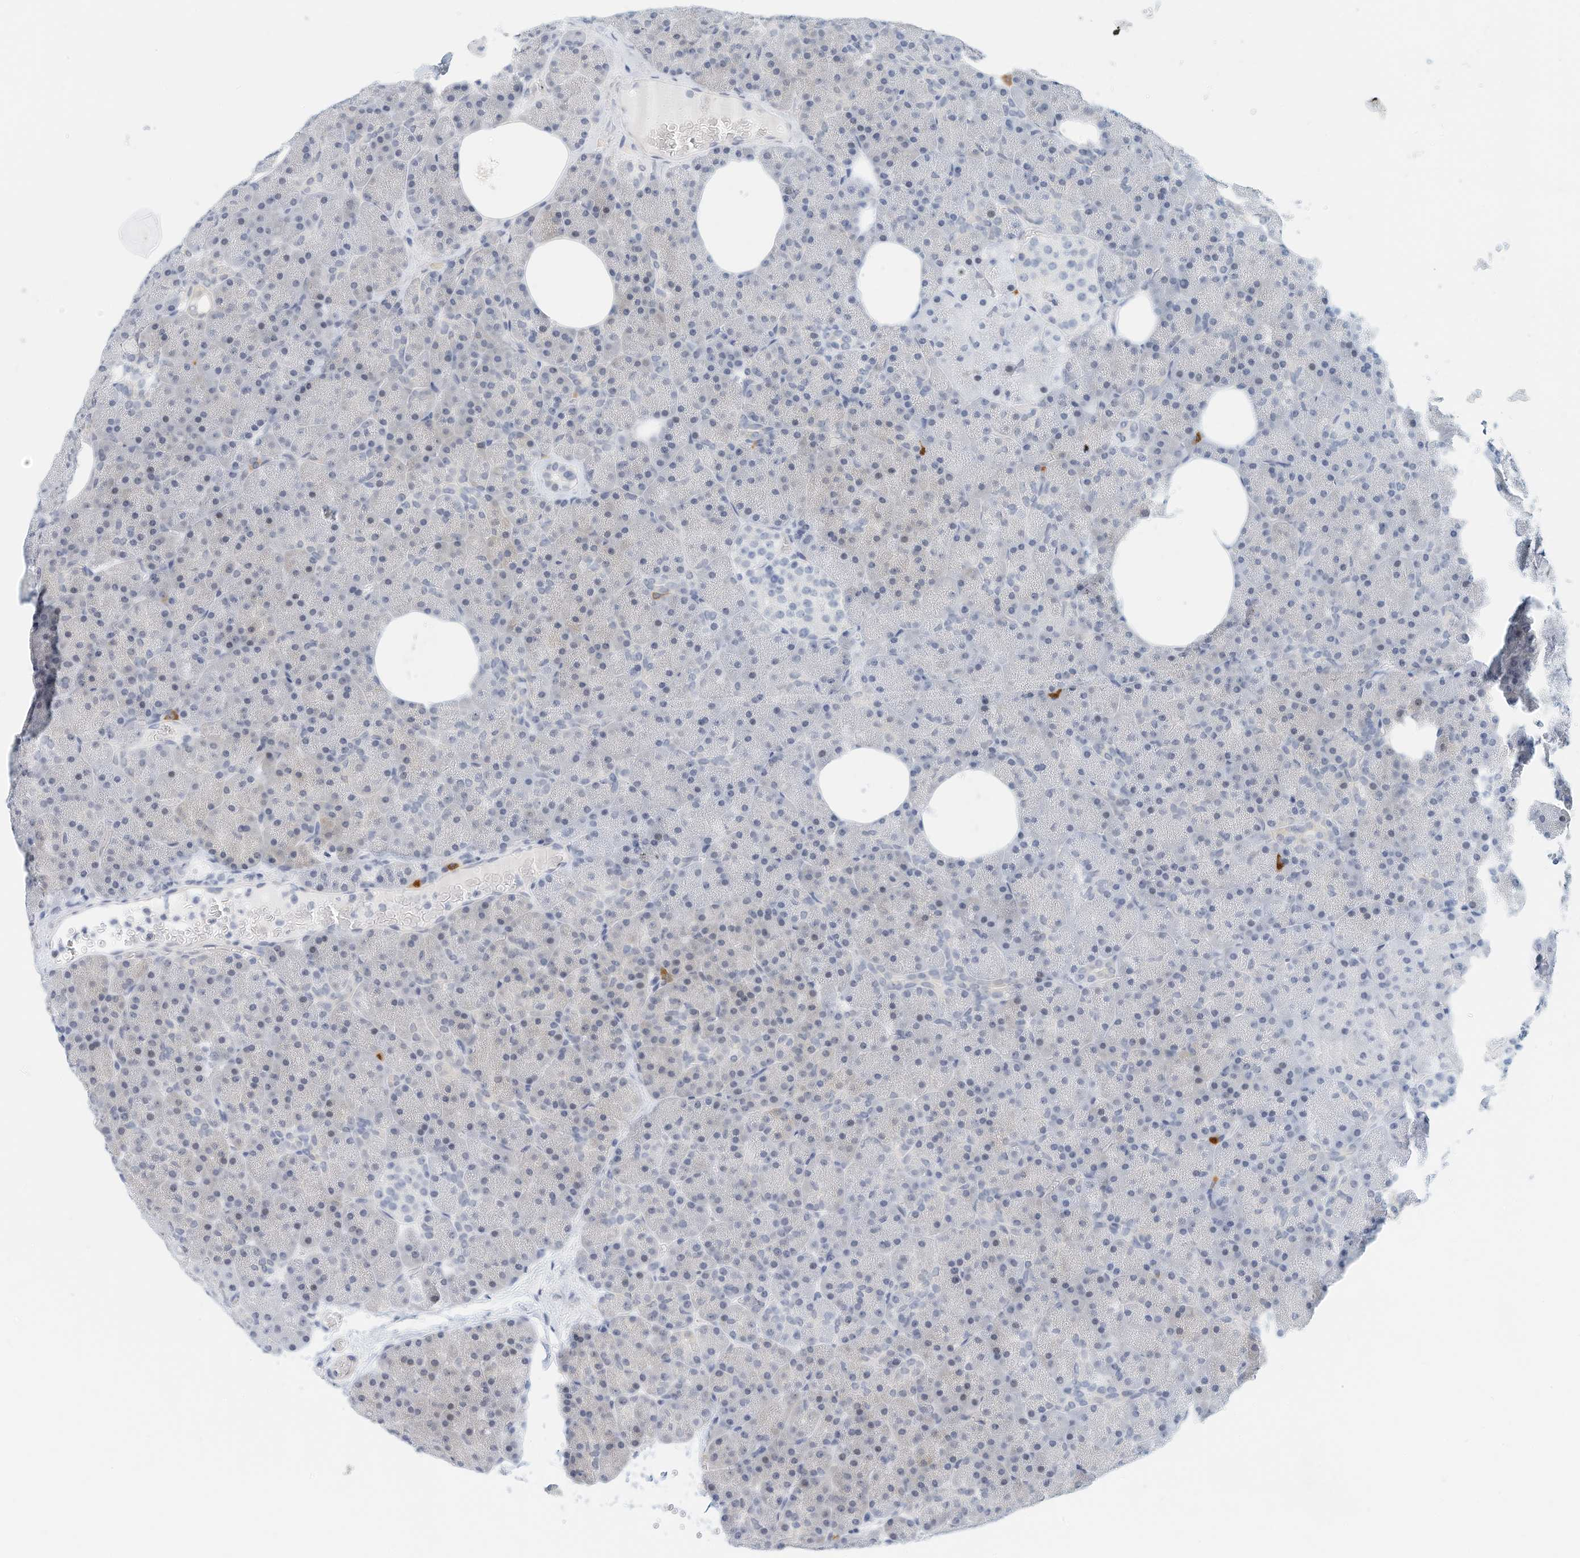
{"staining": {"intensity": "negative", "quantity": "none", "location": "none"}, "tissue": "pancreas", "cell_type": "Exocrine glandular cells", "image_type": "normal", "snomed": [{"axis": "morphology", "description": "Normal tissue, NOS"}, {"axis": "morphology", "description": "Carcinoid, malignant, NOS"}, {"axis": "topography", "description": "Pancreas"}], "caption": "Protein analysis of unremarkable pancreas demonstrates no significant staining in exocrine glandular cells. (Stains: DAB immunohistochemistry with hematoxylin counter stain, Microscopy: brightfield microscopy at high magnification).", "gene": "ARHGAP28", "patient": {"sex": "female", "age": 35}}